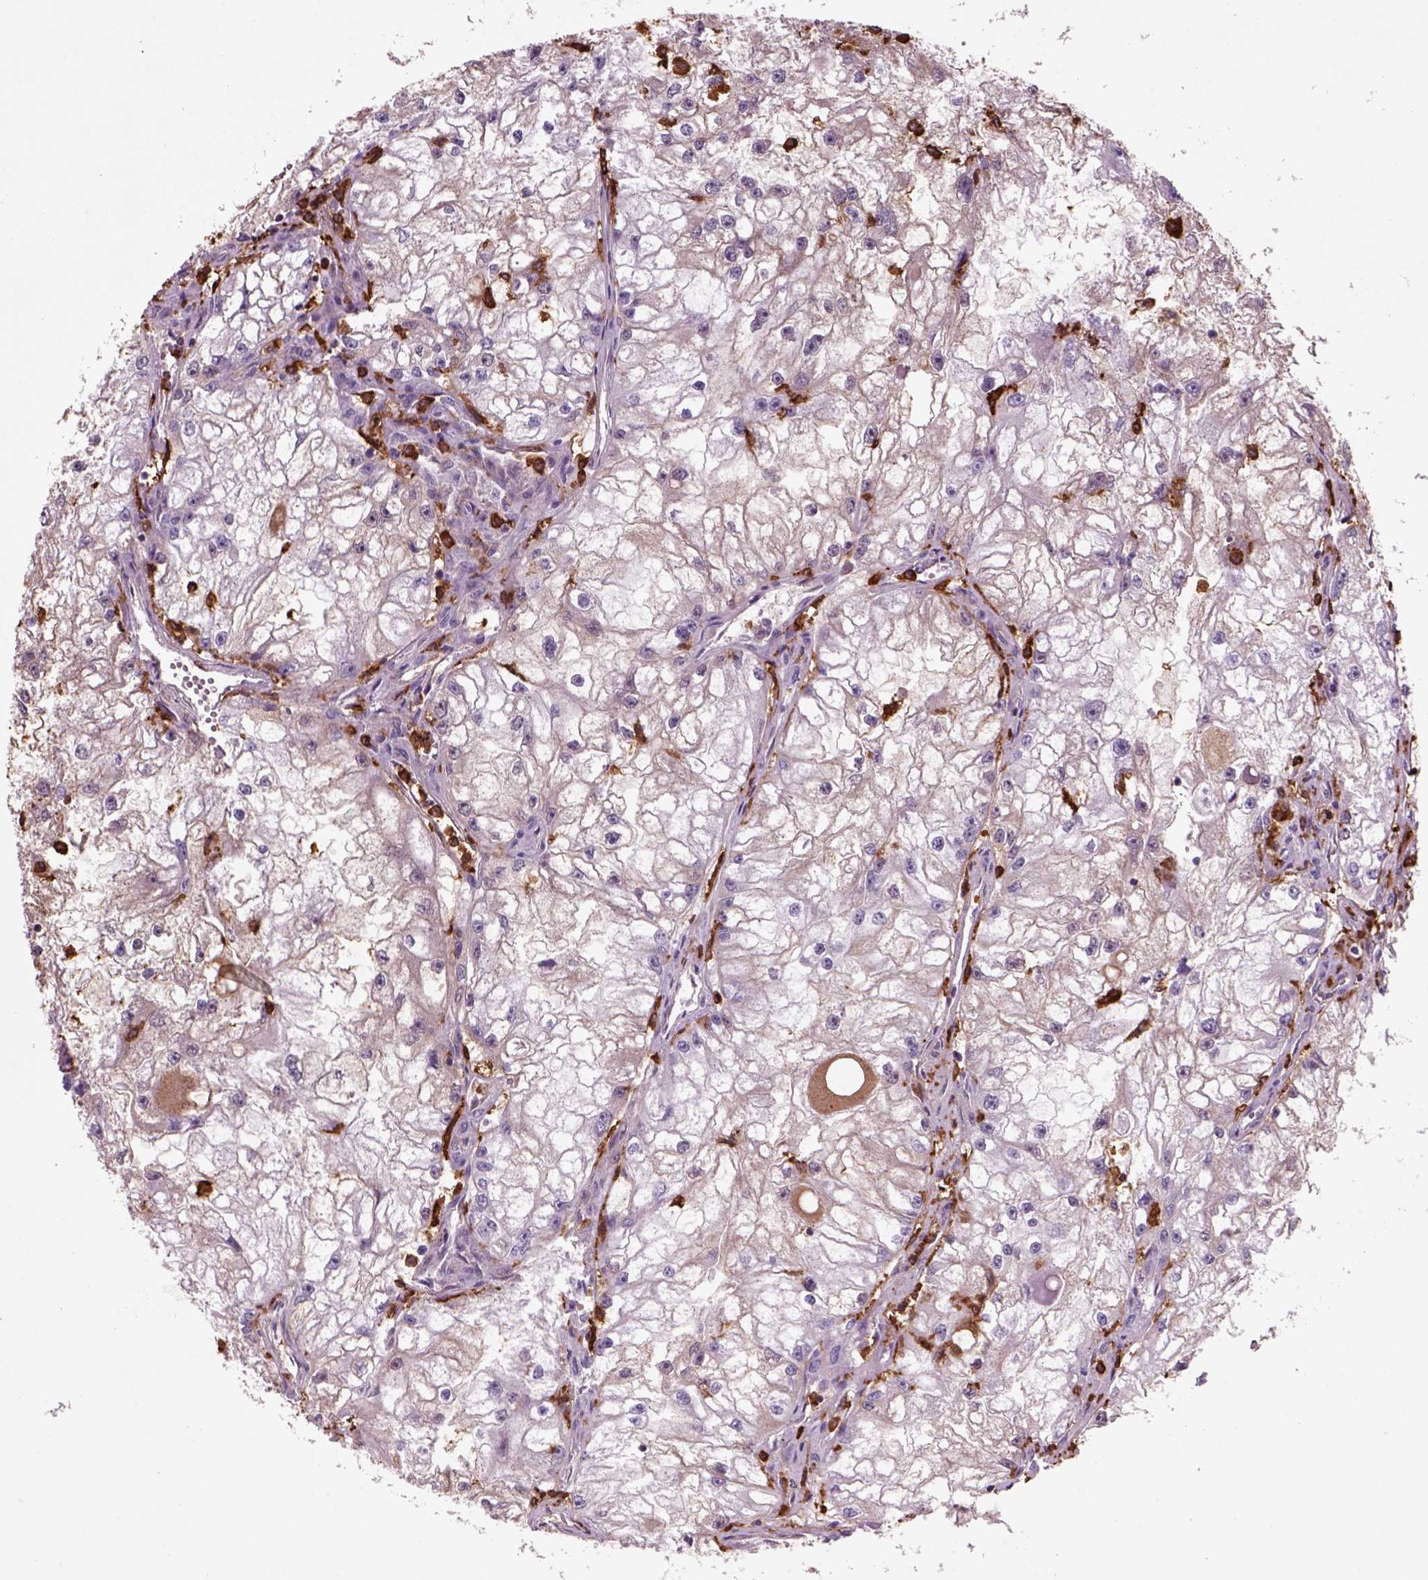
{"staining": {"intensity": "negative", "quantity": "none", "location": "none"}, "tissue": "renal cancer", "cell_type": "Tumor cells", "image_type": "cancer", "snomed": [{"axis": "morphology", "description": "Adenocarcinoma, NOS"}, {"axis": "topography", "description": "Kidney"}], "caption": "Immunohistochemical staining of human renal adenocarcinoma shows no significant positivity in tumor cells.", "gene": "CD14", "patient": {"sex": "male", "age": 59}}